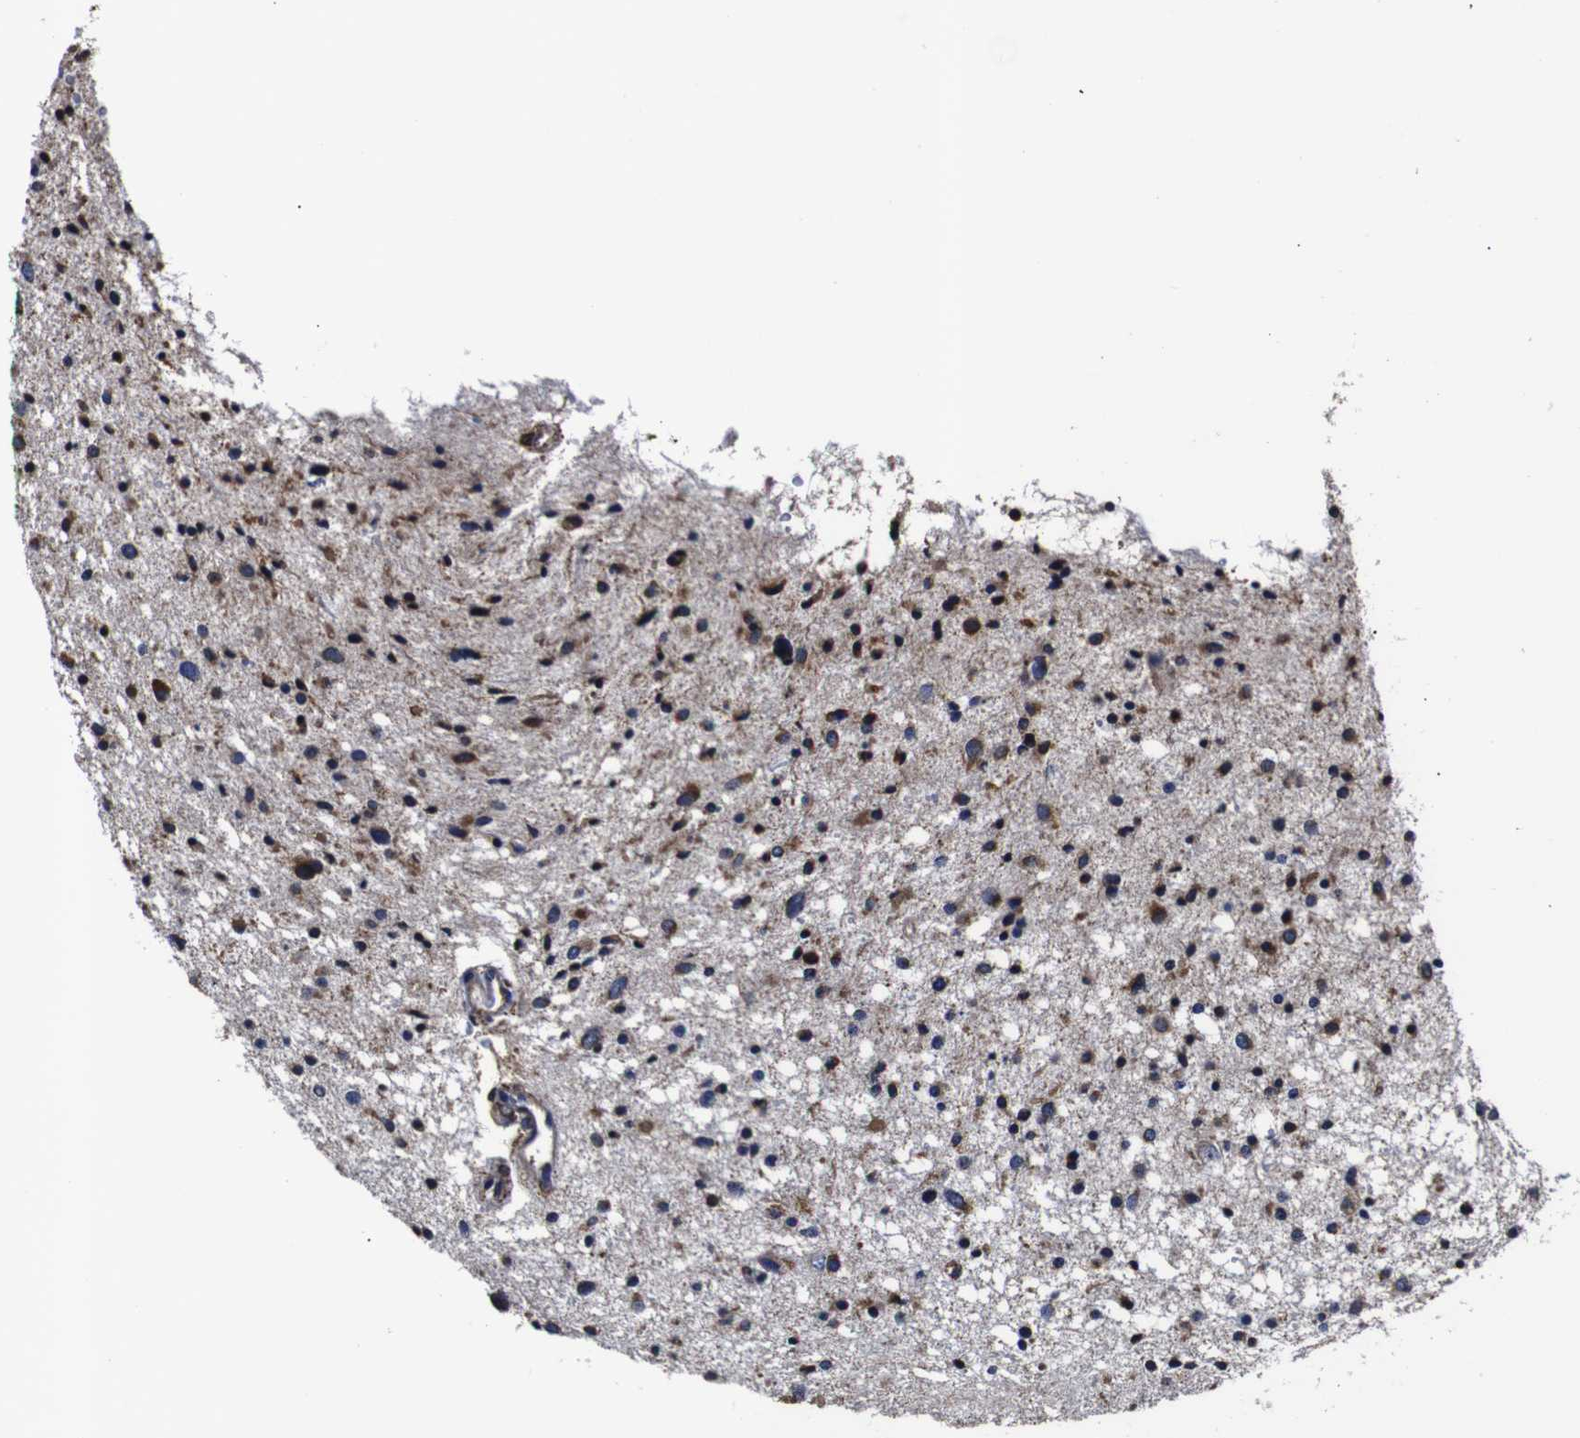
{"staining": {"intensity": "moderate", "quantity": "25%-75%", "location": "cytoplasmic/membranous"}, "tissue": "glioma", "cell_type": "Tumor cells", "image_type": "cancer", "snomed": [{"axis": "morphology", "description": "Glioma, malignant, Low grade"}, {"axis": "topography", "description": "Brain"}], "caption": "Immunohistochemistry of human glioma displays medium levels of moderate cytoplasmic/membranous positivity in approximately 25%-75% of tumor cells.", "gene": "PPIB", "patient": {"sex": "female", "age": 37}}